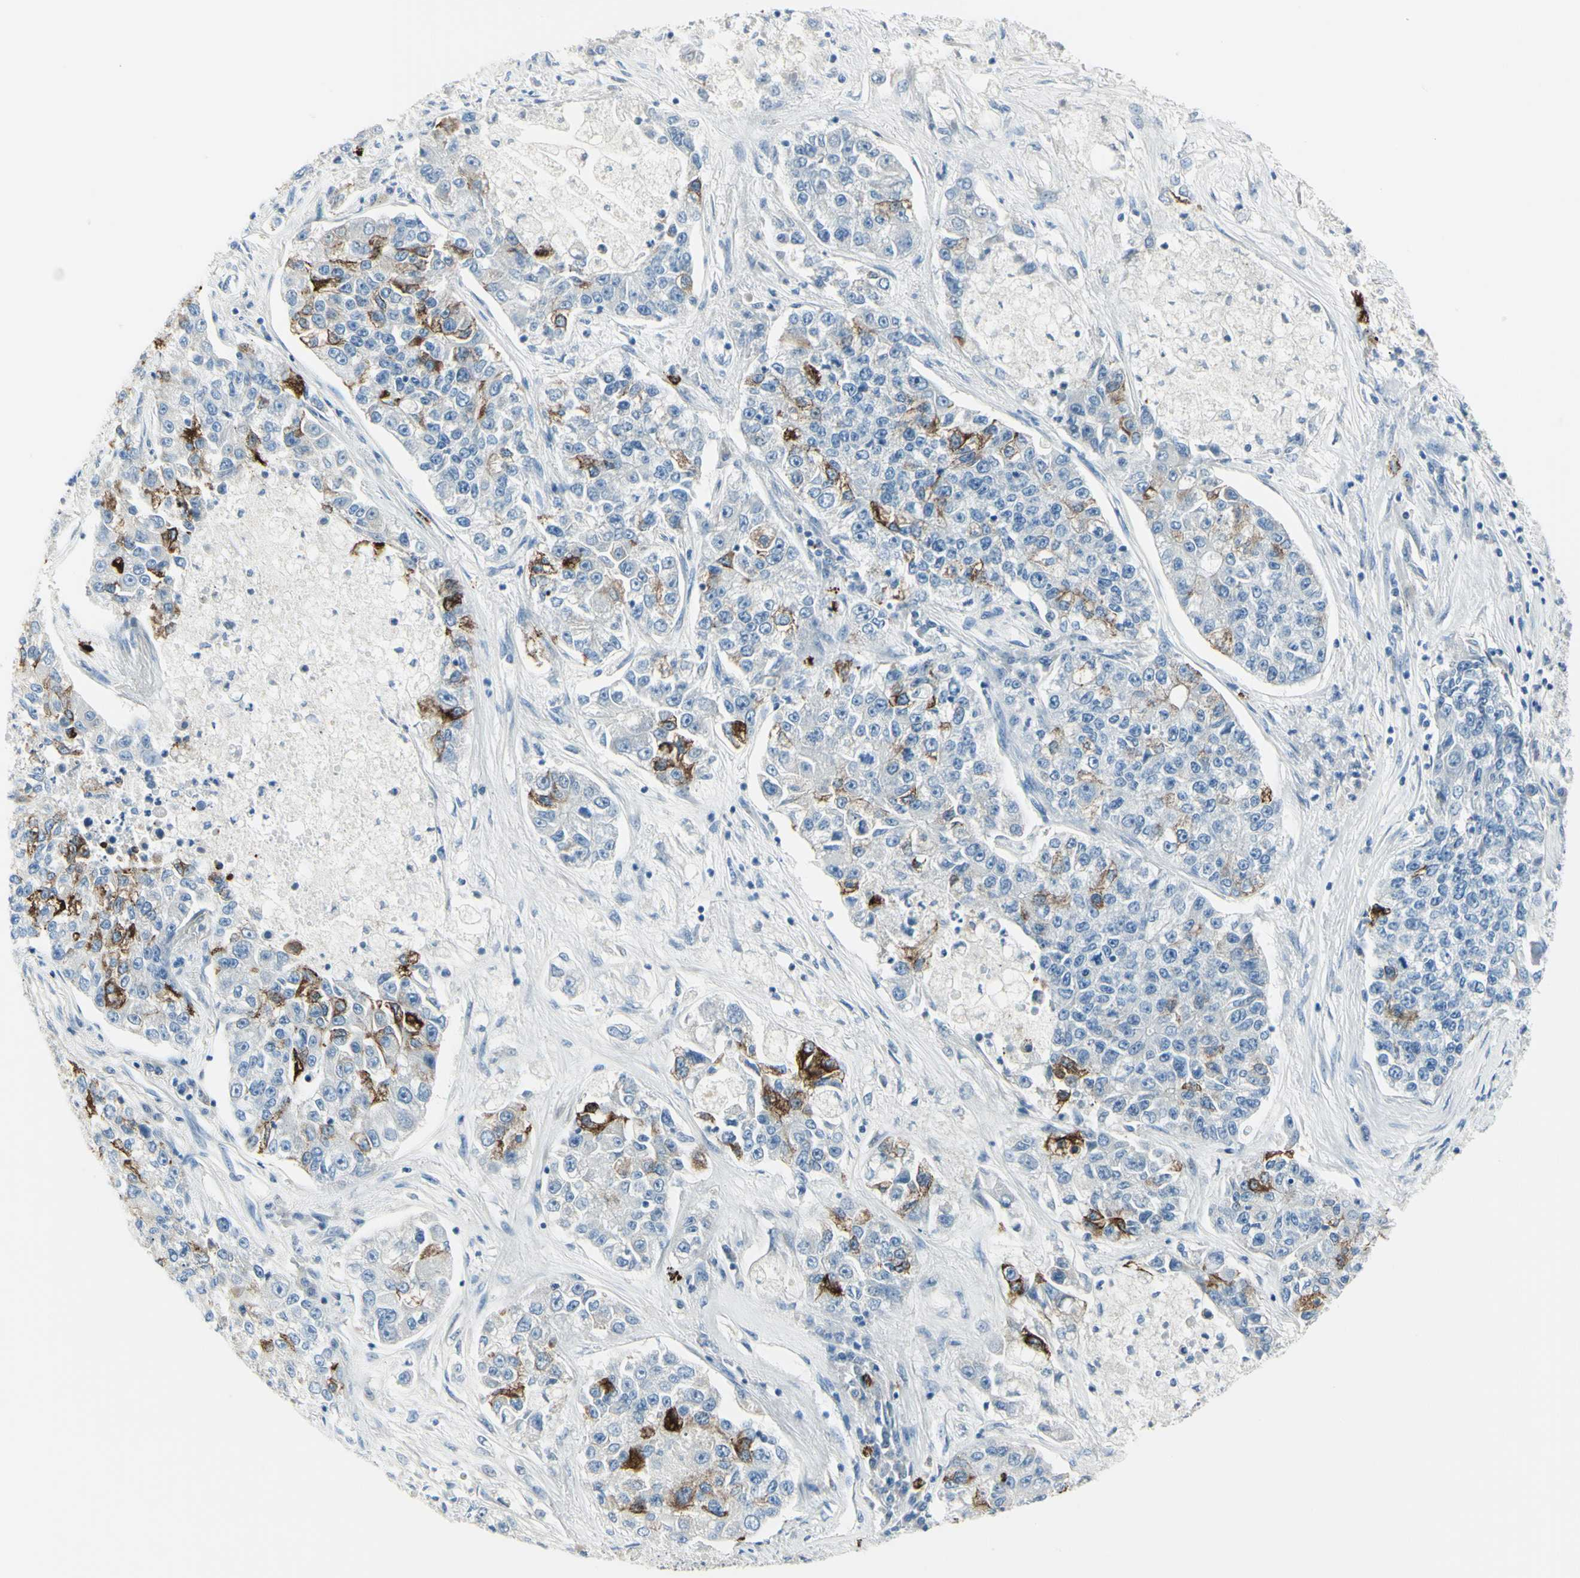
{"staining": {"intensity": "strong", "quantity": "<25%", "location": "cytoplasmic/membranous"}, "tissue": "lung cancer", "cell_type": "Tumor cells", "image_type": "cancer", "snomed": [{"axis": "morphology", "description": "Adenocarcinoma, NOS"}, {"axis": "topography", "description": "Lung"}], "caption": "The photomicrograph reveals immunohistochemical staining of lung cancer. There is strong cytoplasmic/membranous staining is appreciated in approximately <25% of tumor cells. The staining is performed using DAB brown chromogen to label protein expression. The nuclei are counter-stained blue using hematoxylin.", "gene": "DLG4", "patient": {"sex": "male", "age": 49}}